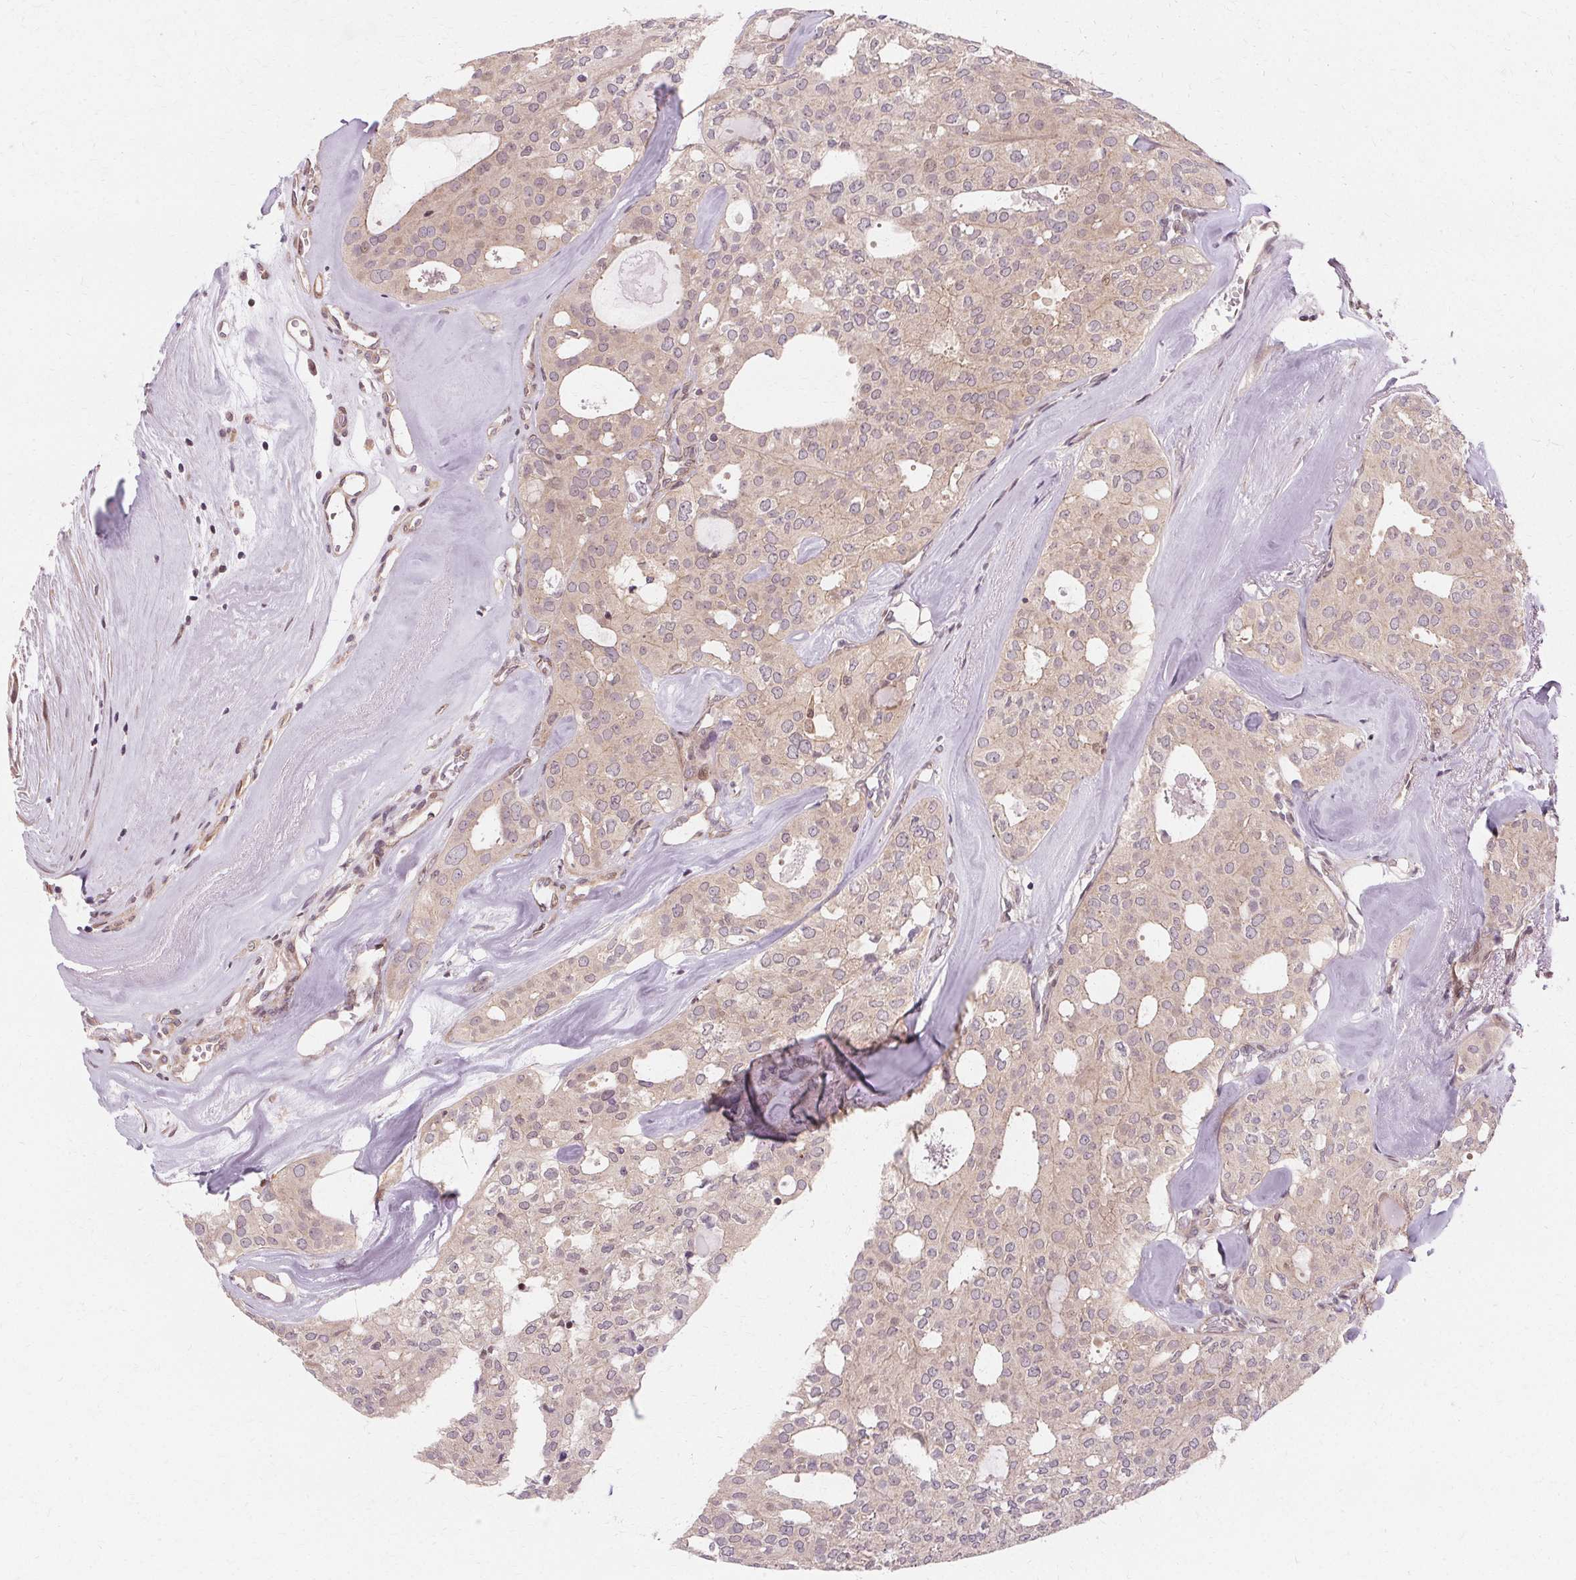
{"staining": {"intensity": "weak", "quantity": ">75%", "location": "cytoplasmic/membranous"}, "tissue": "thyroid cancer", "cell_type": "Tumor cells", "image_type": "cancer", "snomed": [{"axis": "morphology", "description": "Follicular adenoma carcinoma, NOS"}, {"axis": "topography", "description": "Thyroid gland"}], "caption": "A brown stain shows weak cytoplasmic/membranous positivity of a protein in human thyroid cancer tumor cells. (Brightfield microscopy of DAB IHC at high magnification).", "gene": "USP8", "patient": {"sex": "male", "age": 75}}